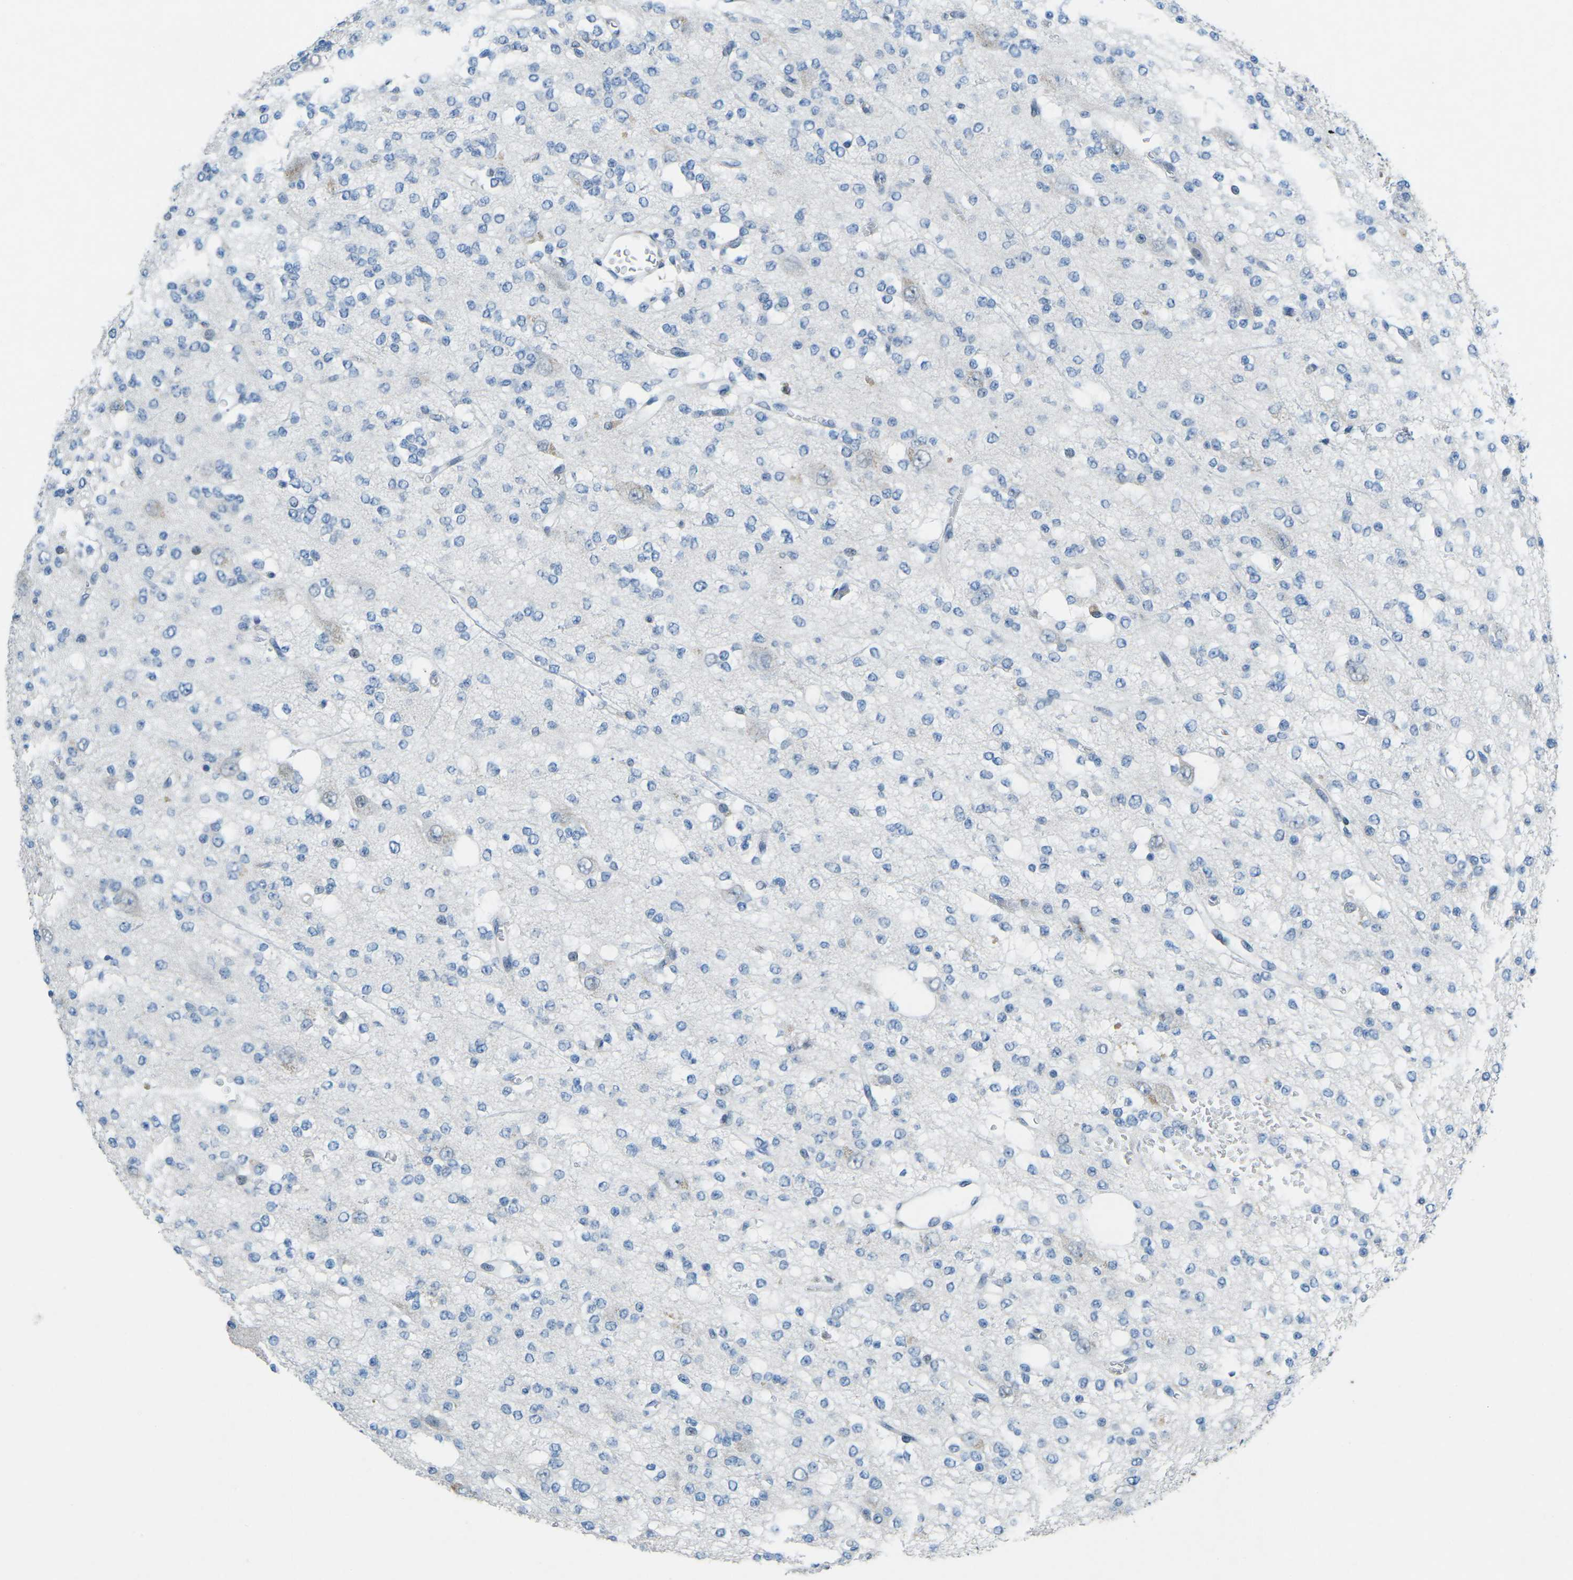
{"staining": {"intensity": "negative", "quantity": "none", "location": "none"}, "tissue": "glioma", "cell_type": "Tumor cells", "image_type": "cancer", "snomed": [{"axis": "morphology", "description": "Glioma, malignant, Low grade"}, {"axis": "topography", "description": "Brain"}], "caption": "Low-grade glioma (malignant) was stained to show a protein in brown. There is no significant expression in tumor cells.", "gene": "MBNL1", "patient": {"sex": "male", "age": 38}}